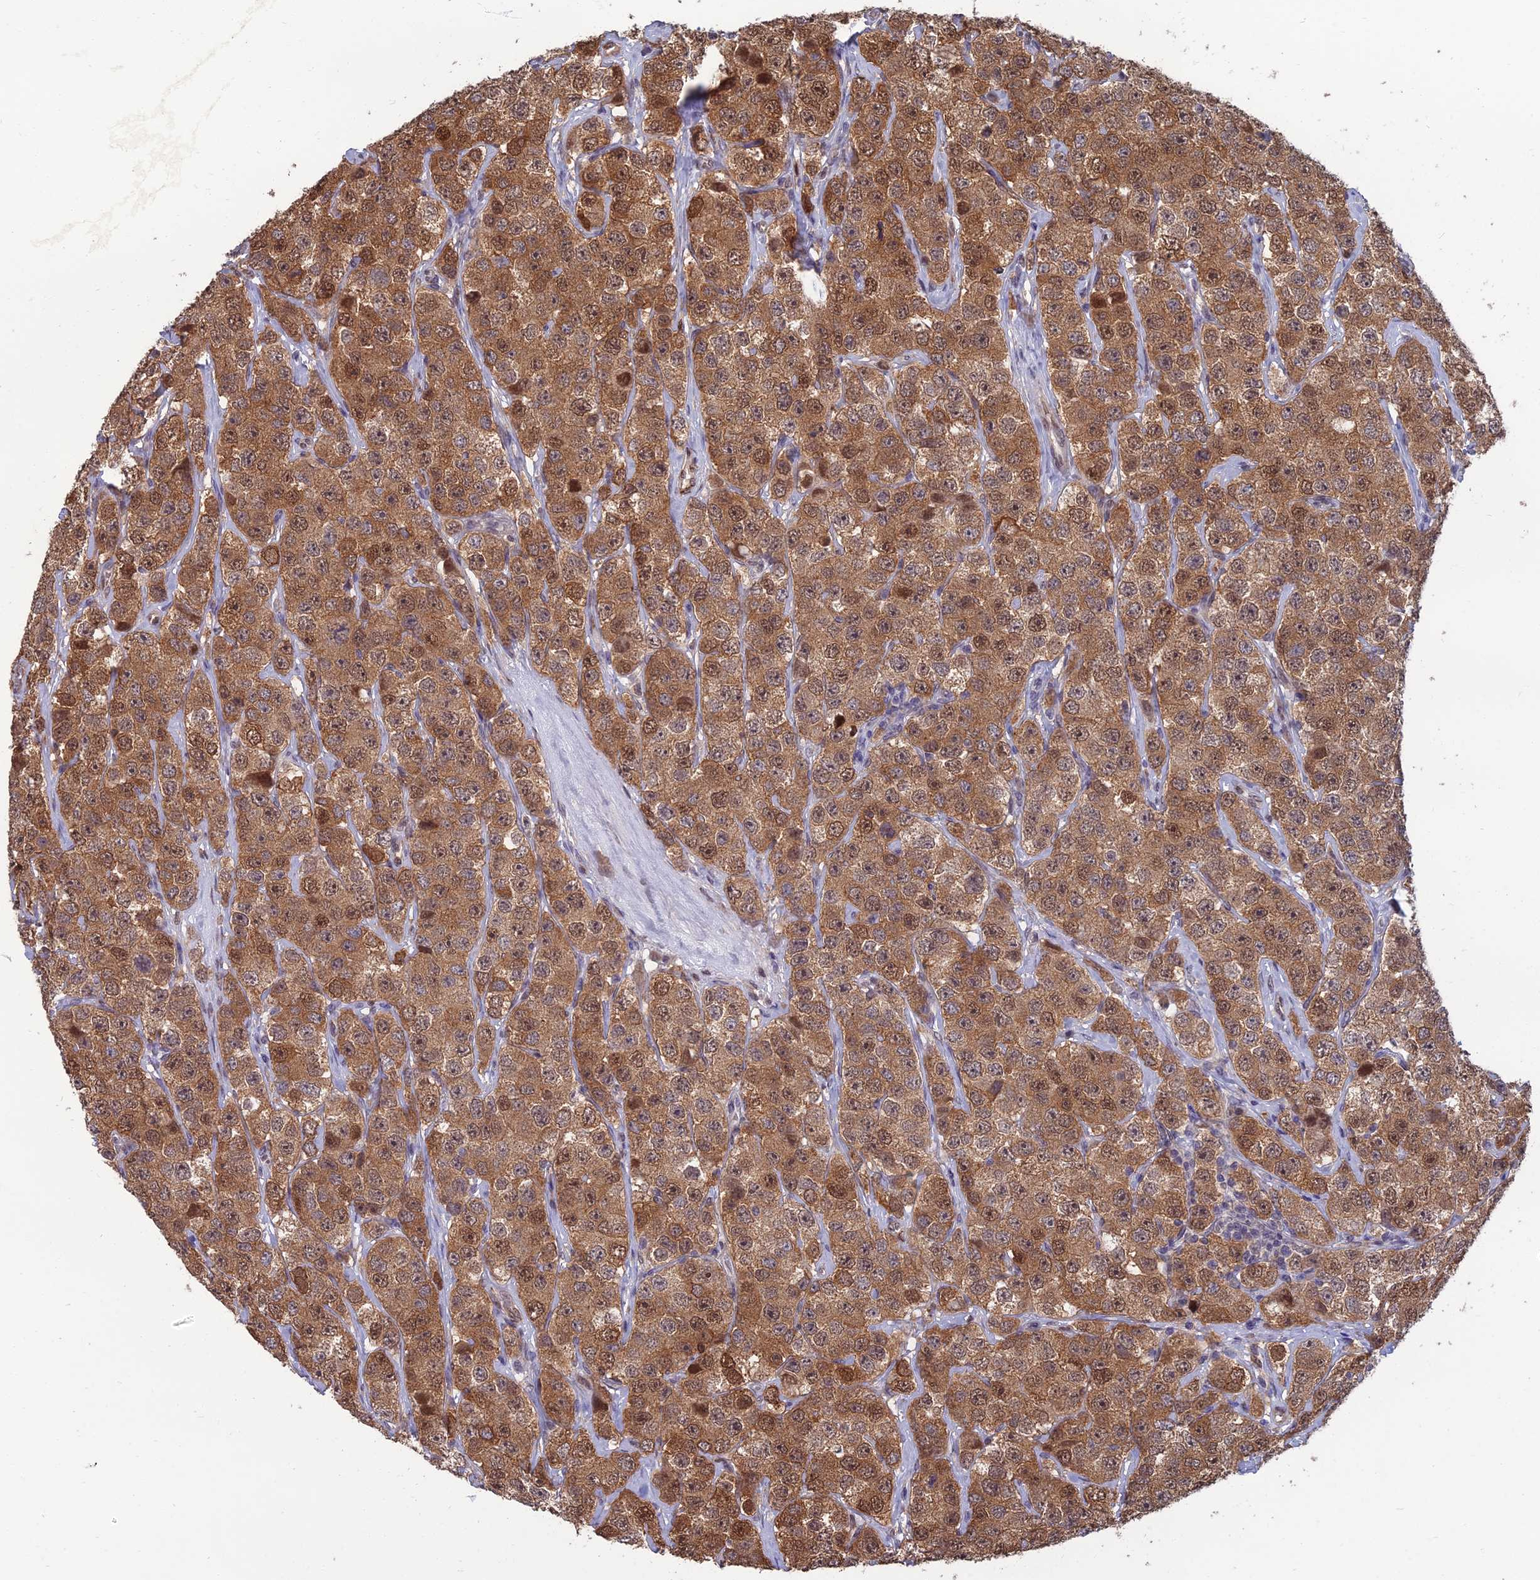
{"staining": {"intensity": "moderate", "quantity": ">75%", "location": "cytoplasmic/membranous,nuclear"}, "tissue": "testis cancer", "cell_type": "Tumor cells", "image_type": "cancer", "snomed": [{"axis": "morphology", "description": "Seminoma, NOS"}, {"axis": "topography", "description": "Testis"}], "caption": "Immunohistochemistry (IHC) staining of seminoma (testis), which exhibits medium levels of moderate cytoplasmic/membranous and nuclear staining in approximately >75% of tumor cells indicating moderate cytoplasmic/membranous and nuclear protein expression. The staining was performed using DAB (brown) for protein detection and nuclei were counterstained in hematoxylin (blue).", "gene": "NR4A3", "patient": {"sex": "male", "age": 28}}